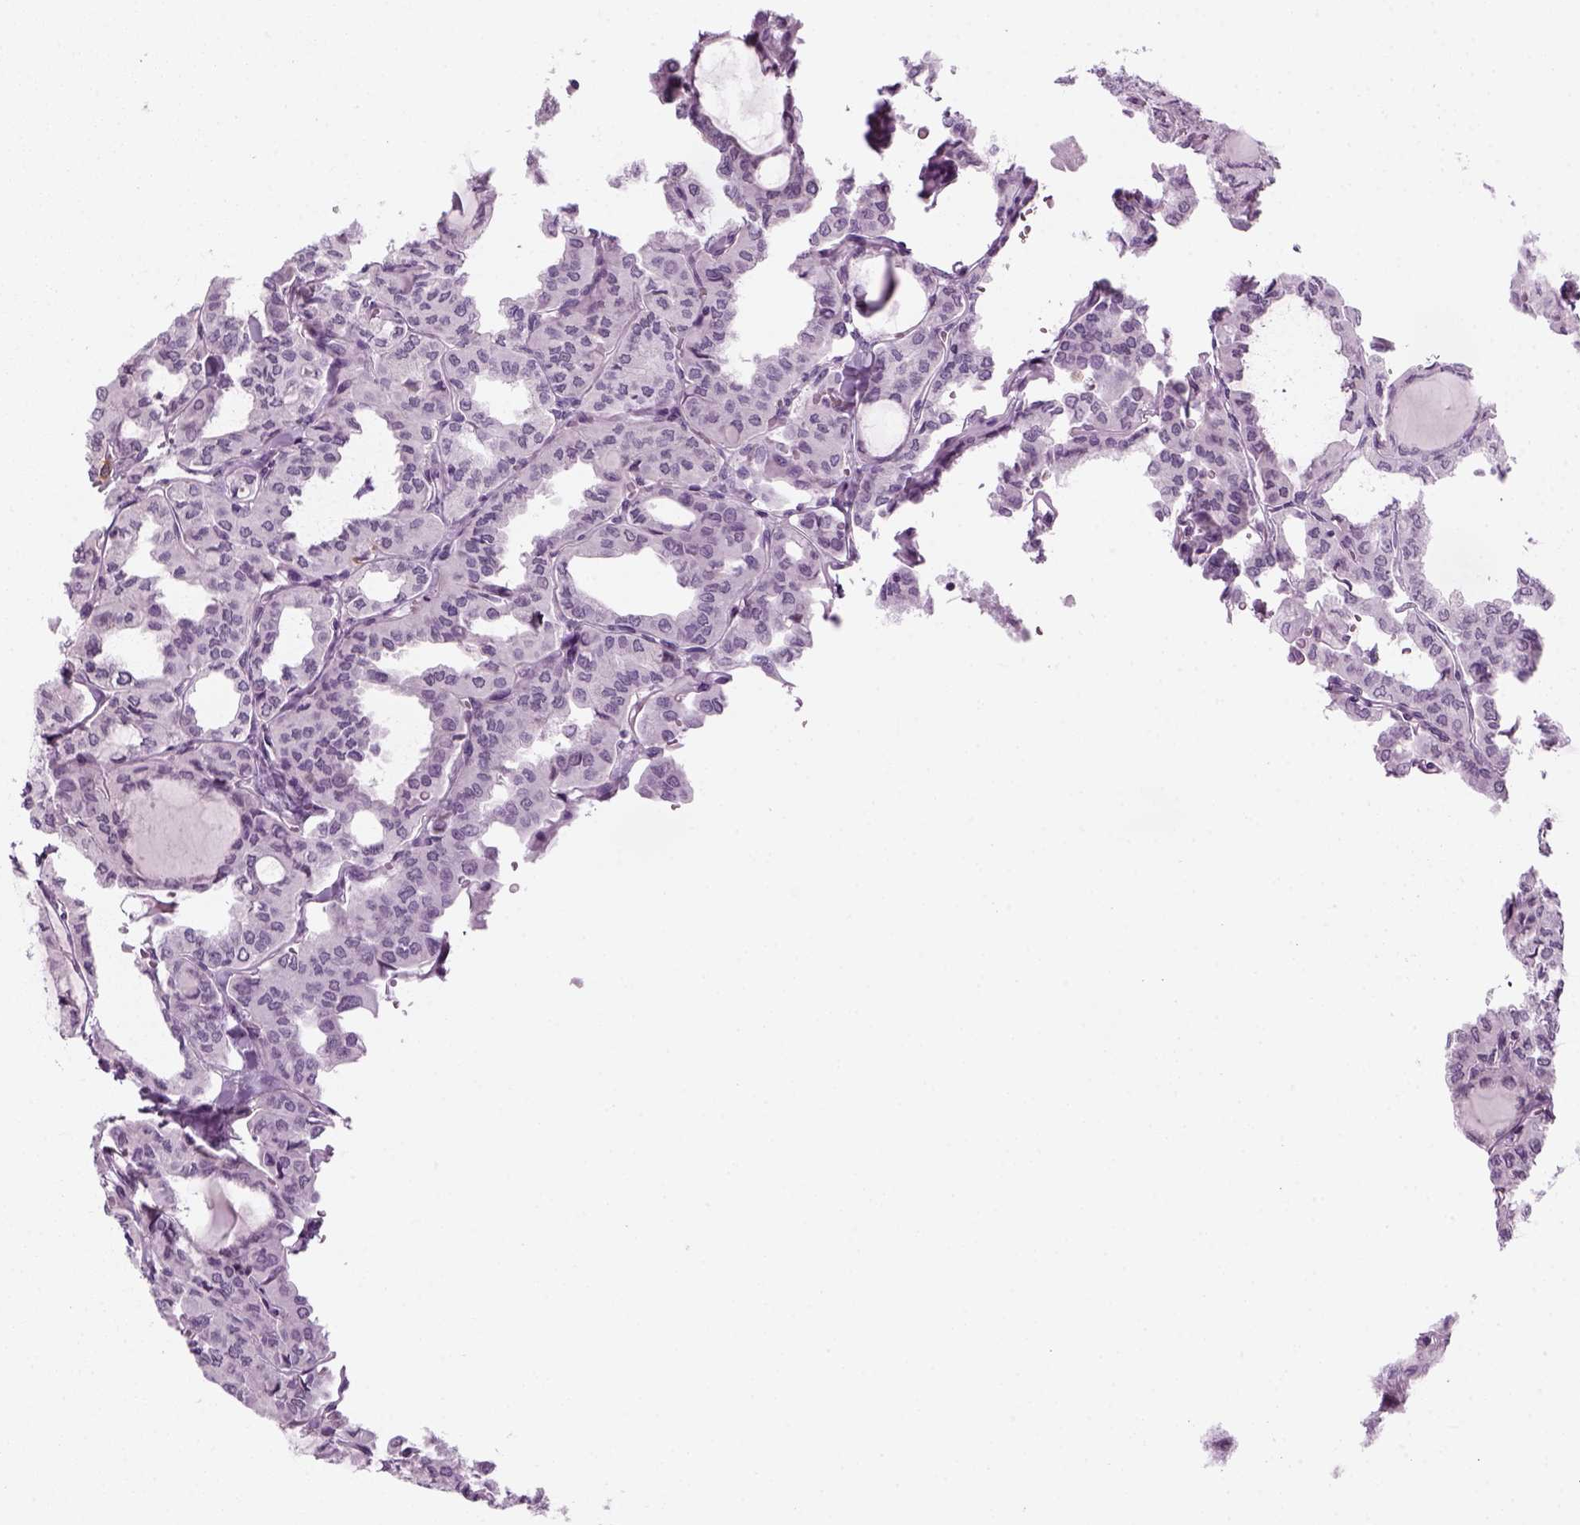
{"staining": {"intensity": "negative", "quantity": "none", "location": "none"}, "tissue": "thyroid cancer", "cell_type": "Tumor cells", "image_type": "cancer", "snomed": [{"axis": "morphology", "description": "Papillary adenocarcinoma, NOS"}, {"axis": "topography", "description": "Thyroid gland"}], "caption": "Immunohistochemistry (IHC) of human thyroid cancer displays no staining in tumor cells. (DAB IHC, high magnification).", "gene": "KRT75", "patient": {"sex": "male", "age": 20}}